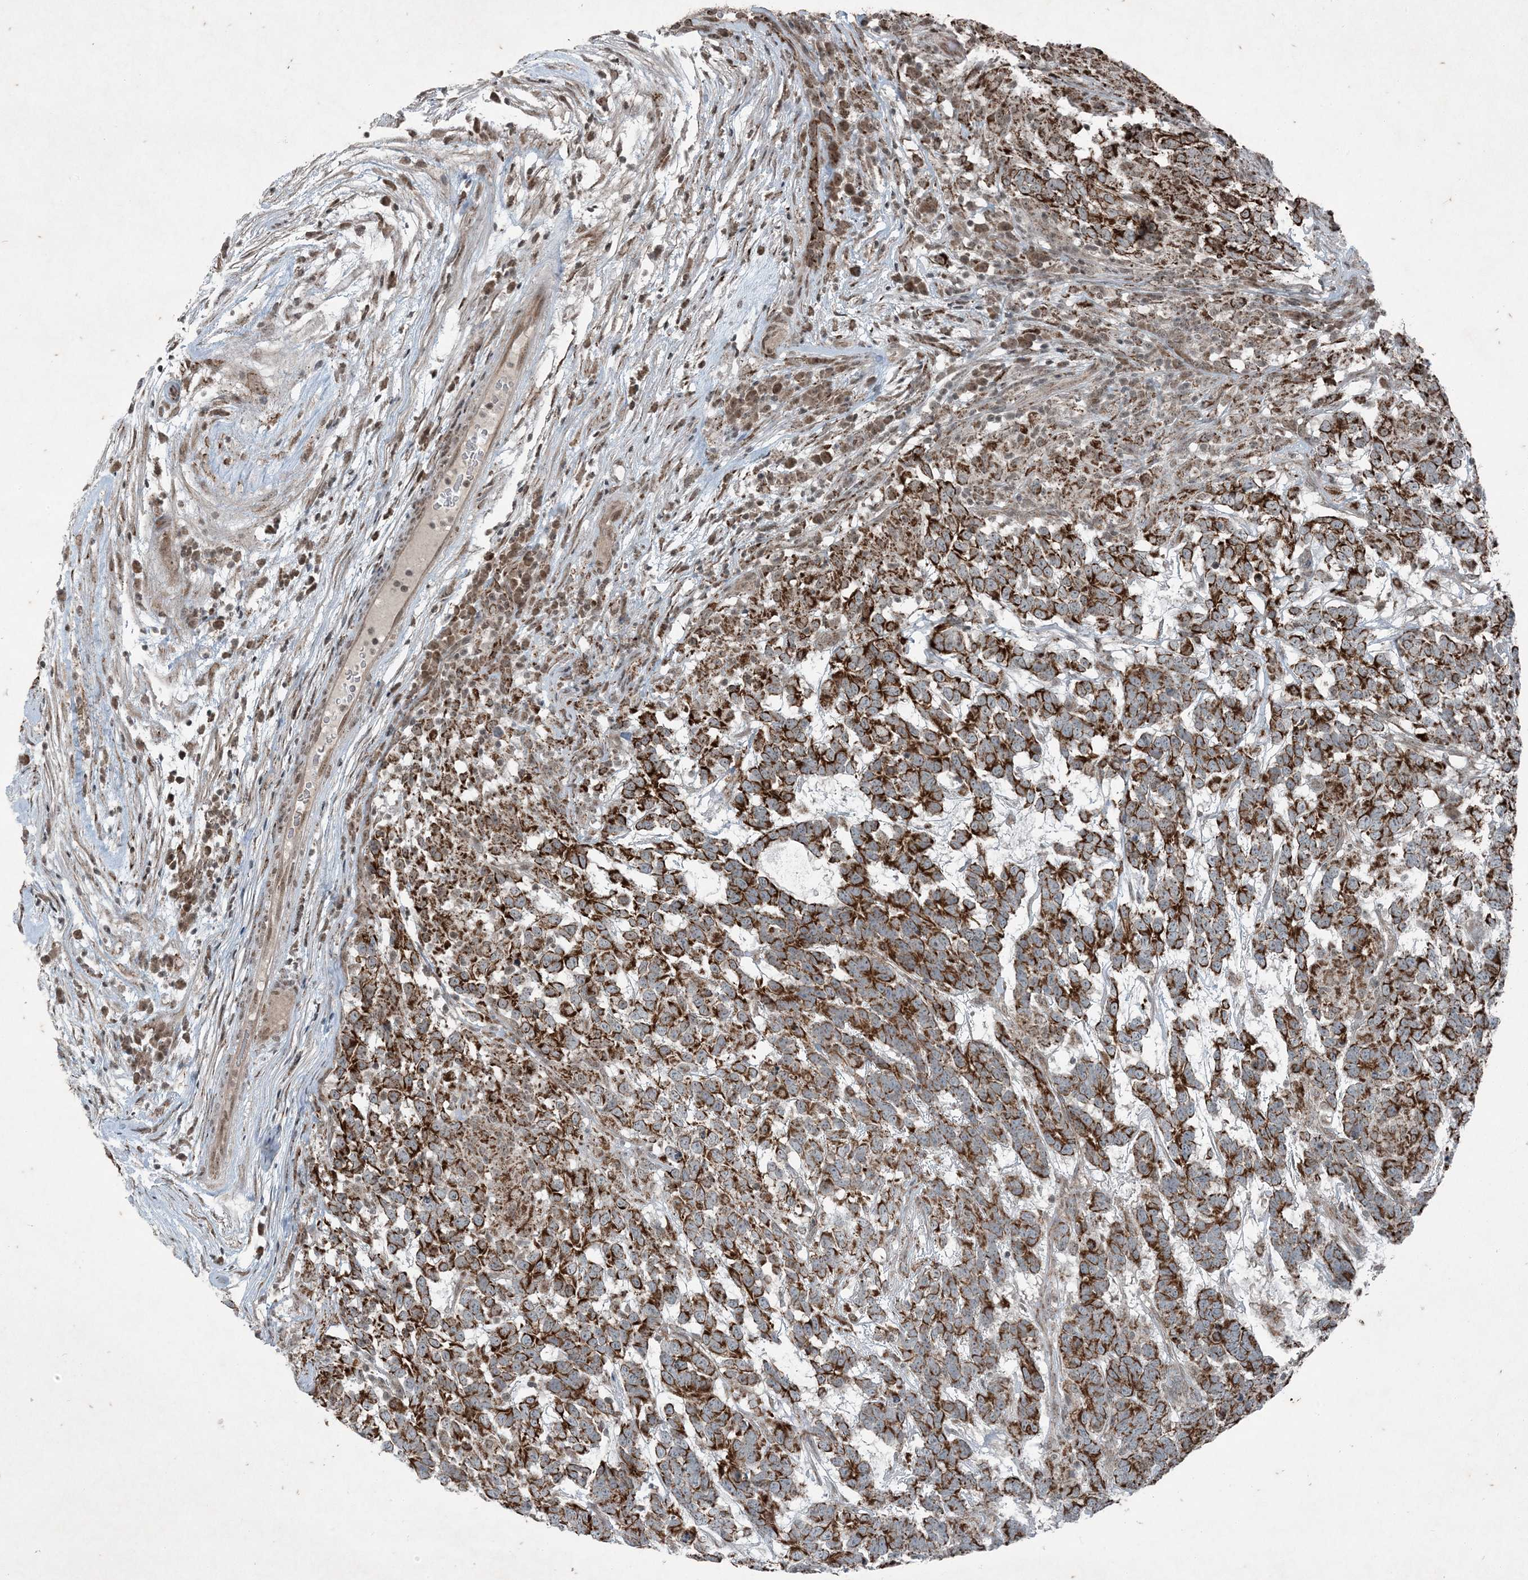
{"staining": {"intensity": "strong", "quantity": ">75%", "location": "cytoplasmic/membranous"}, "tissue": "testis cancer", "cell_type": "Tumor cells", "image_type": "cancer", "snomed": [{"axis": "morphology", "description": "Carcinoma, Embryonal, NOS"}, {"axis": "topography", "description": "Testis"}], "caption": "High-power microscopy captured an immunohistochemistry photomicrograph of embryonal carcinoma (testis), revealing strong cytoplasmic/membranous positivity in approximately >75% of tumor cells.", "gene": "PC", "patient": {"sex": "male", "age": 26}}